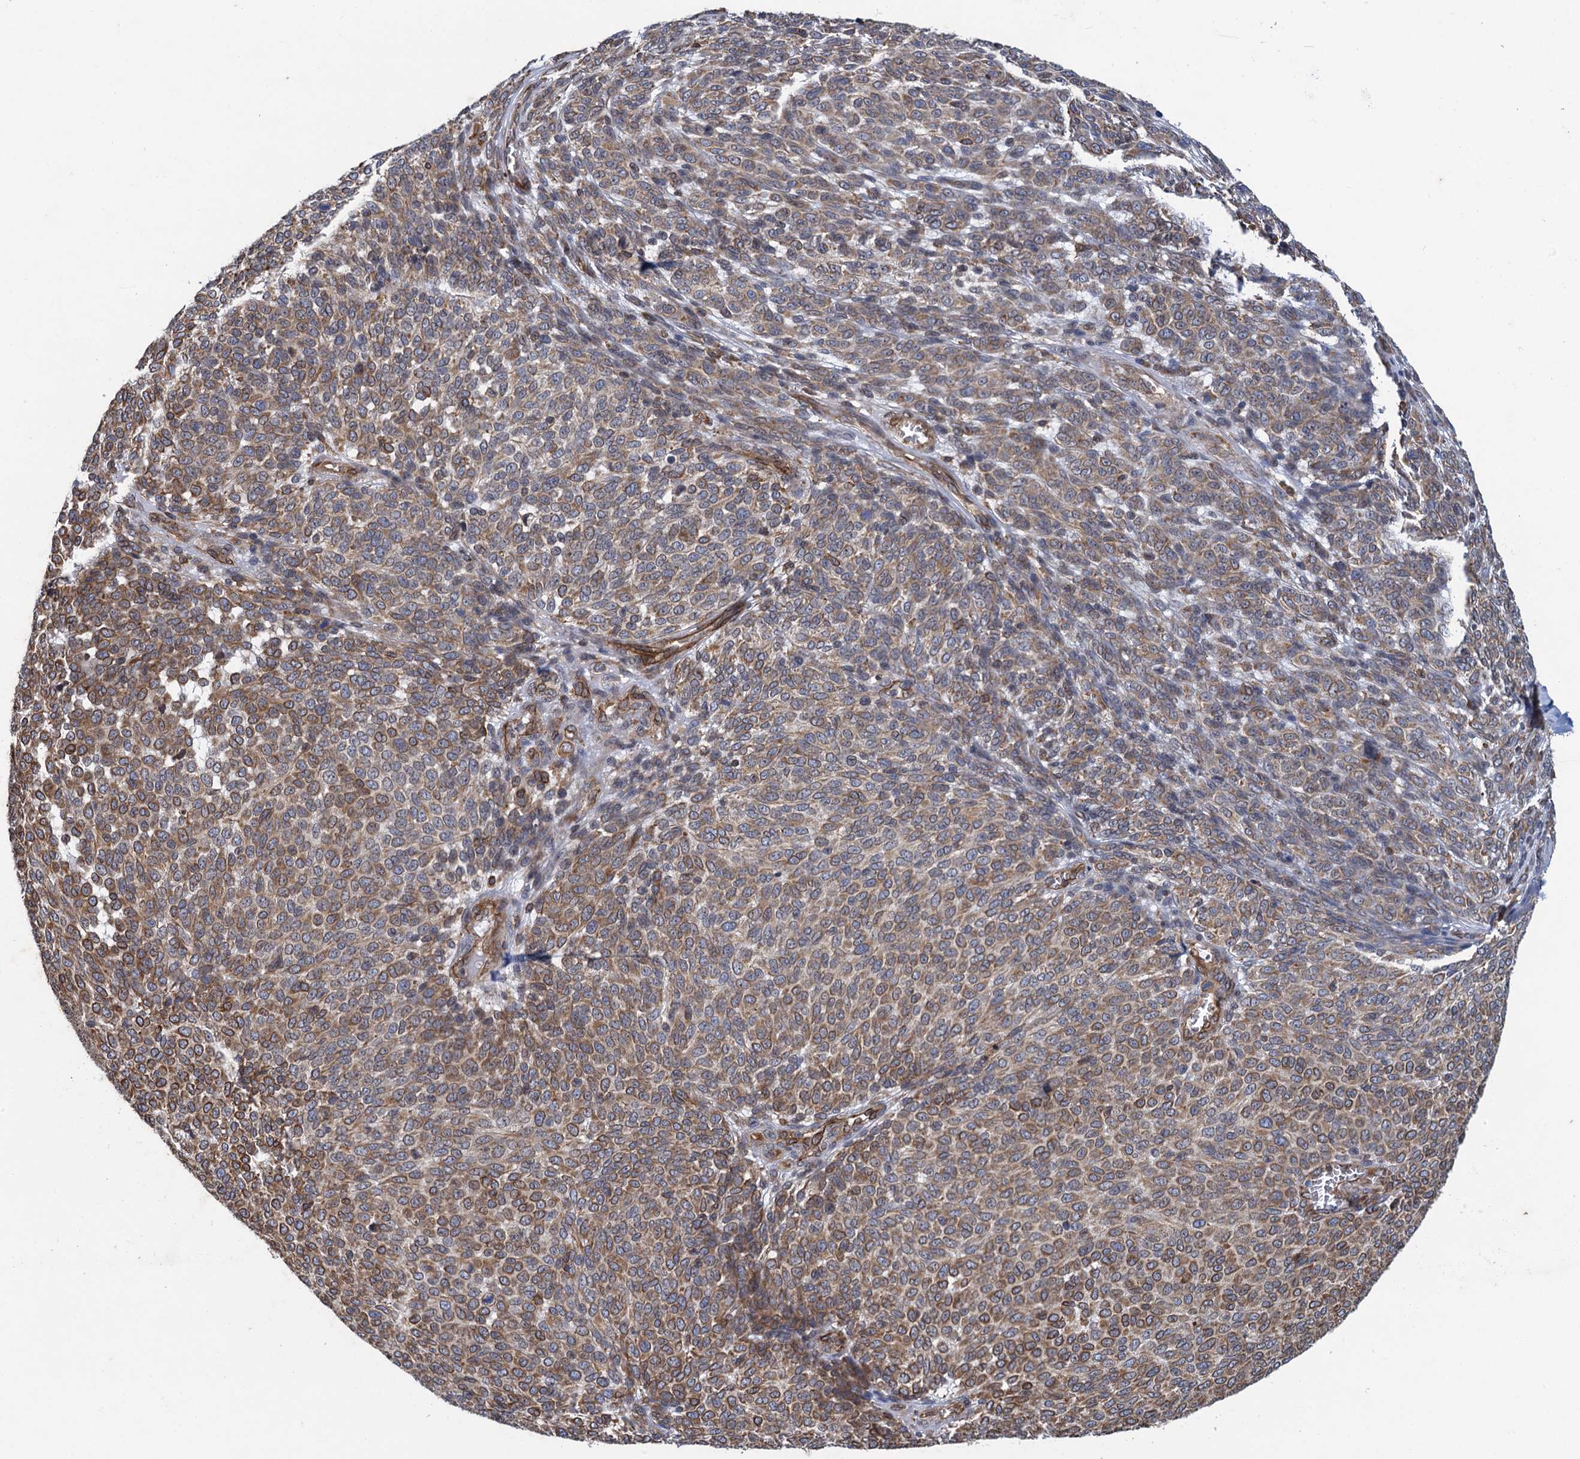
{"staining": {"intensity": "moderate", "quantity": ">75%", "location": "cytoplasmic/membranous"}, "tissue": "melanoma", "cell_type": "Tumor cells", "image_type": "cancer", "snomed": [{"axis": "morphology", "description": "Malignant melanoma, NOS"}, {"axis": "topography", "description": "Skin"}], "caption": "There is medium levels of moderate cytoplasmic/membranous staining in tumor cells of melanoma, as demonstrated by immunohistochemical staining (brown color).", "gene": "ARMC5", "patient": {"sex": "male", "age": 49}}